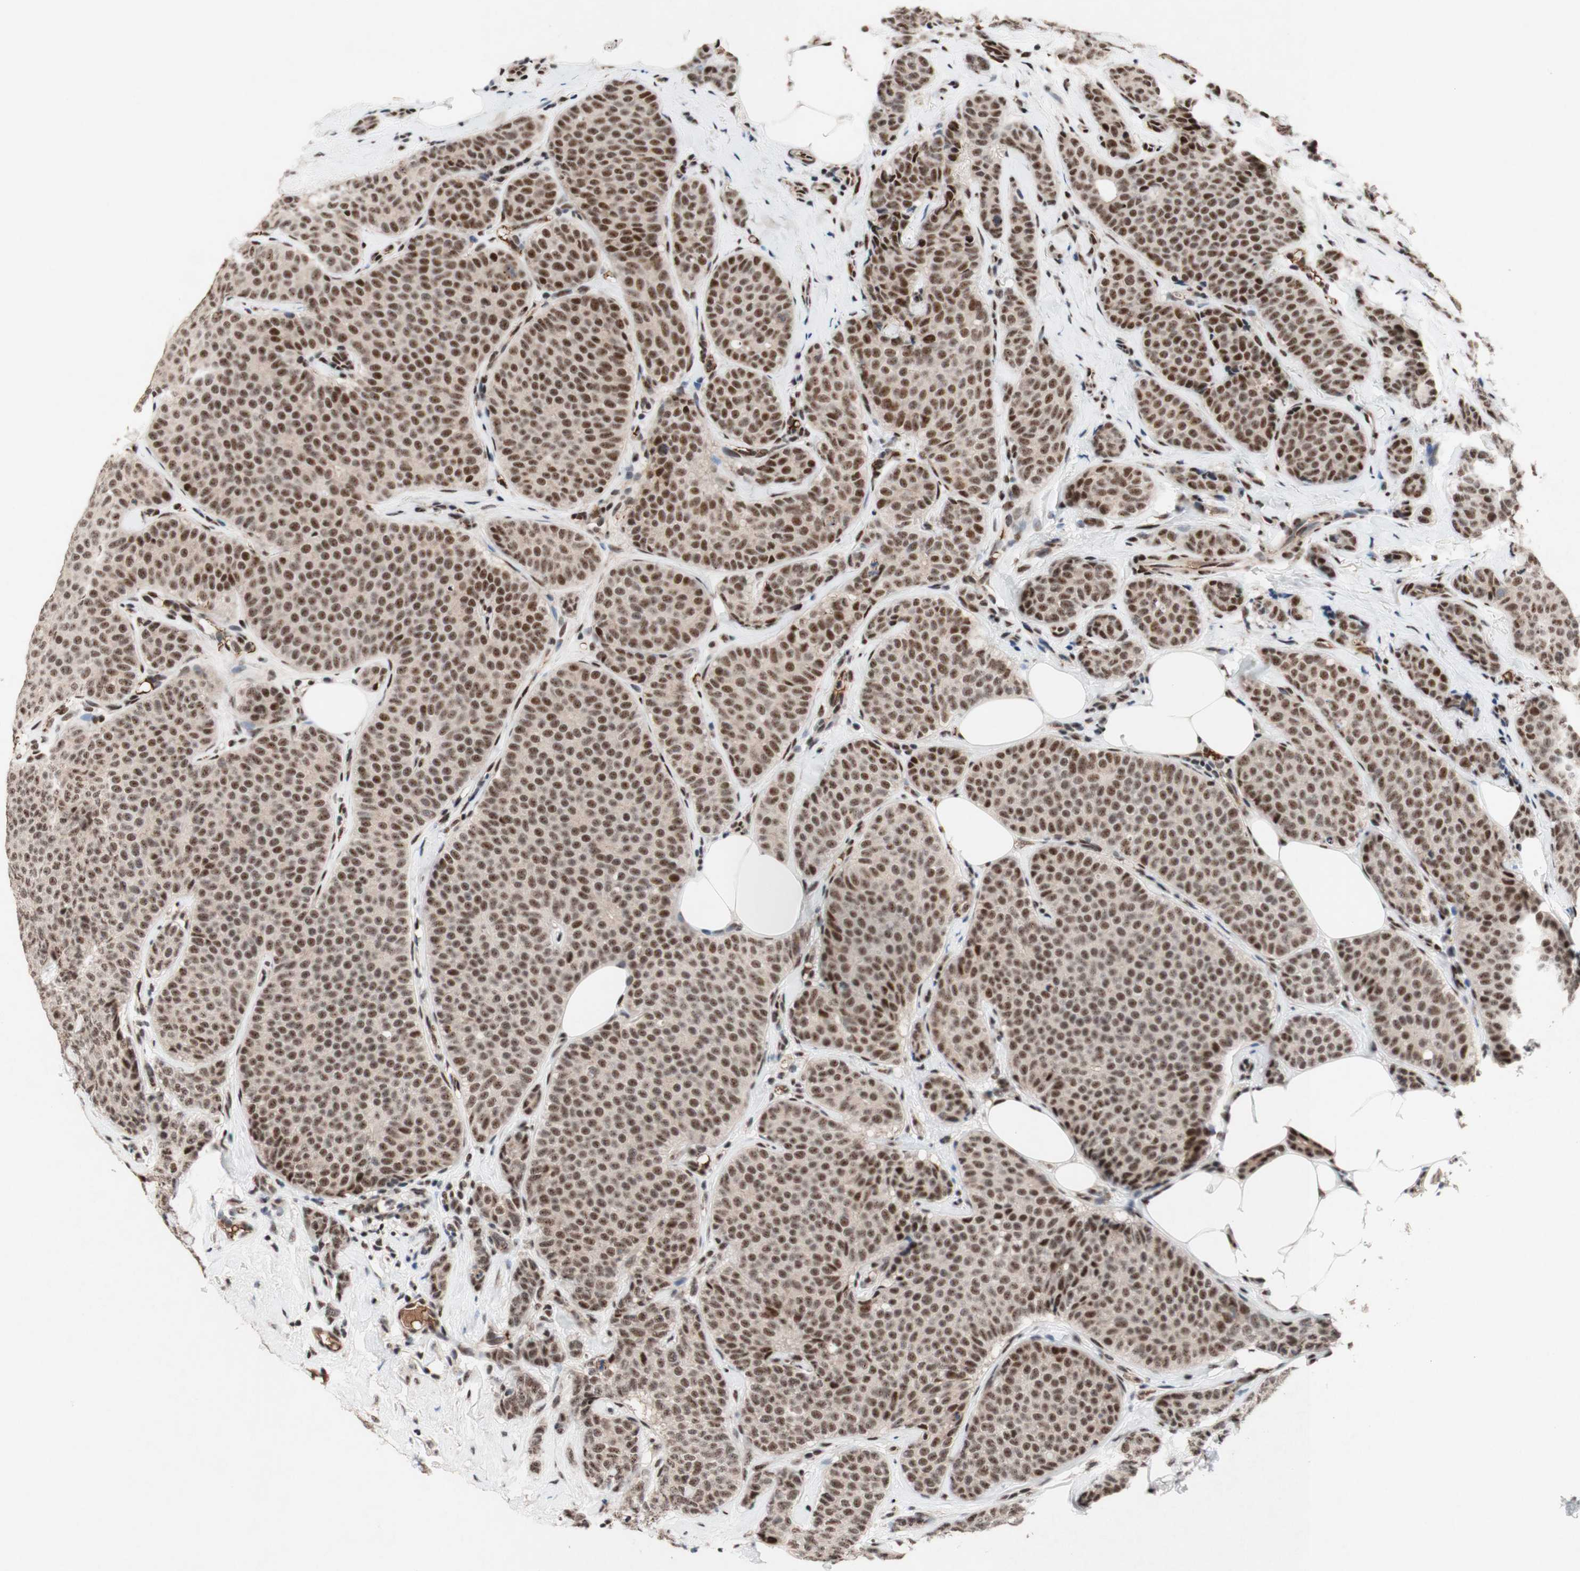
{"staining": {"intensity": "moderate", "quantity": ">75%", "location": "nuclear"}, "tissue": "breast cancer", "cell_type": "Tumor cells", "image_type": "cancer", "snomed": [{"axis": "morphology", "description": "Lobular carcinoma"}, {"axis": "topography", "description": "Skin"}, {"axis": "topography", "description": "Breast"}], "caption": "The photomicrograph reveals immunohistochemical staining of breast cancer (lobular carcinoma). There is moderate nuclear expression is seen in approximately >75% of tumor cells.", "gene": "TLE1", "patient": {"sex": "female", "age": 46}}